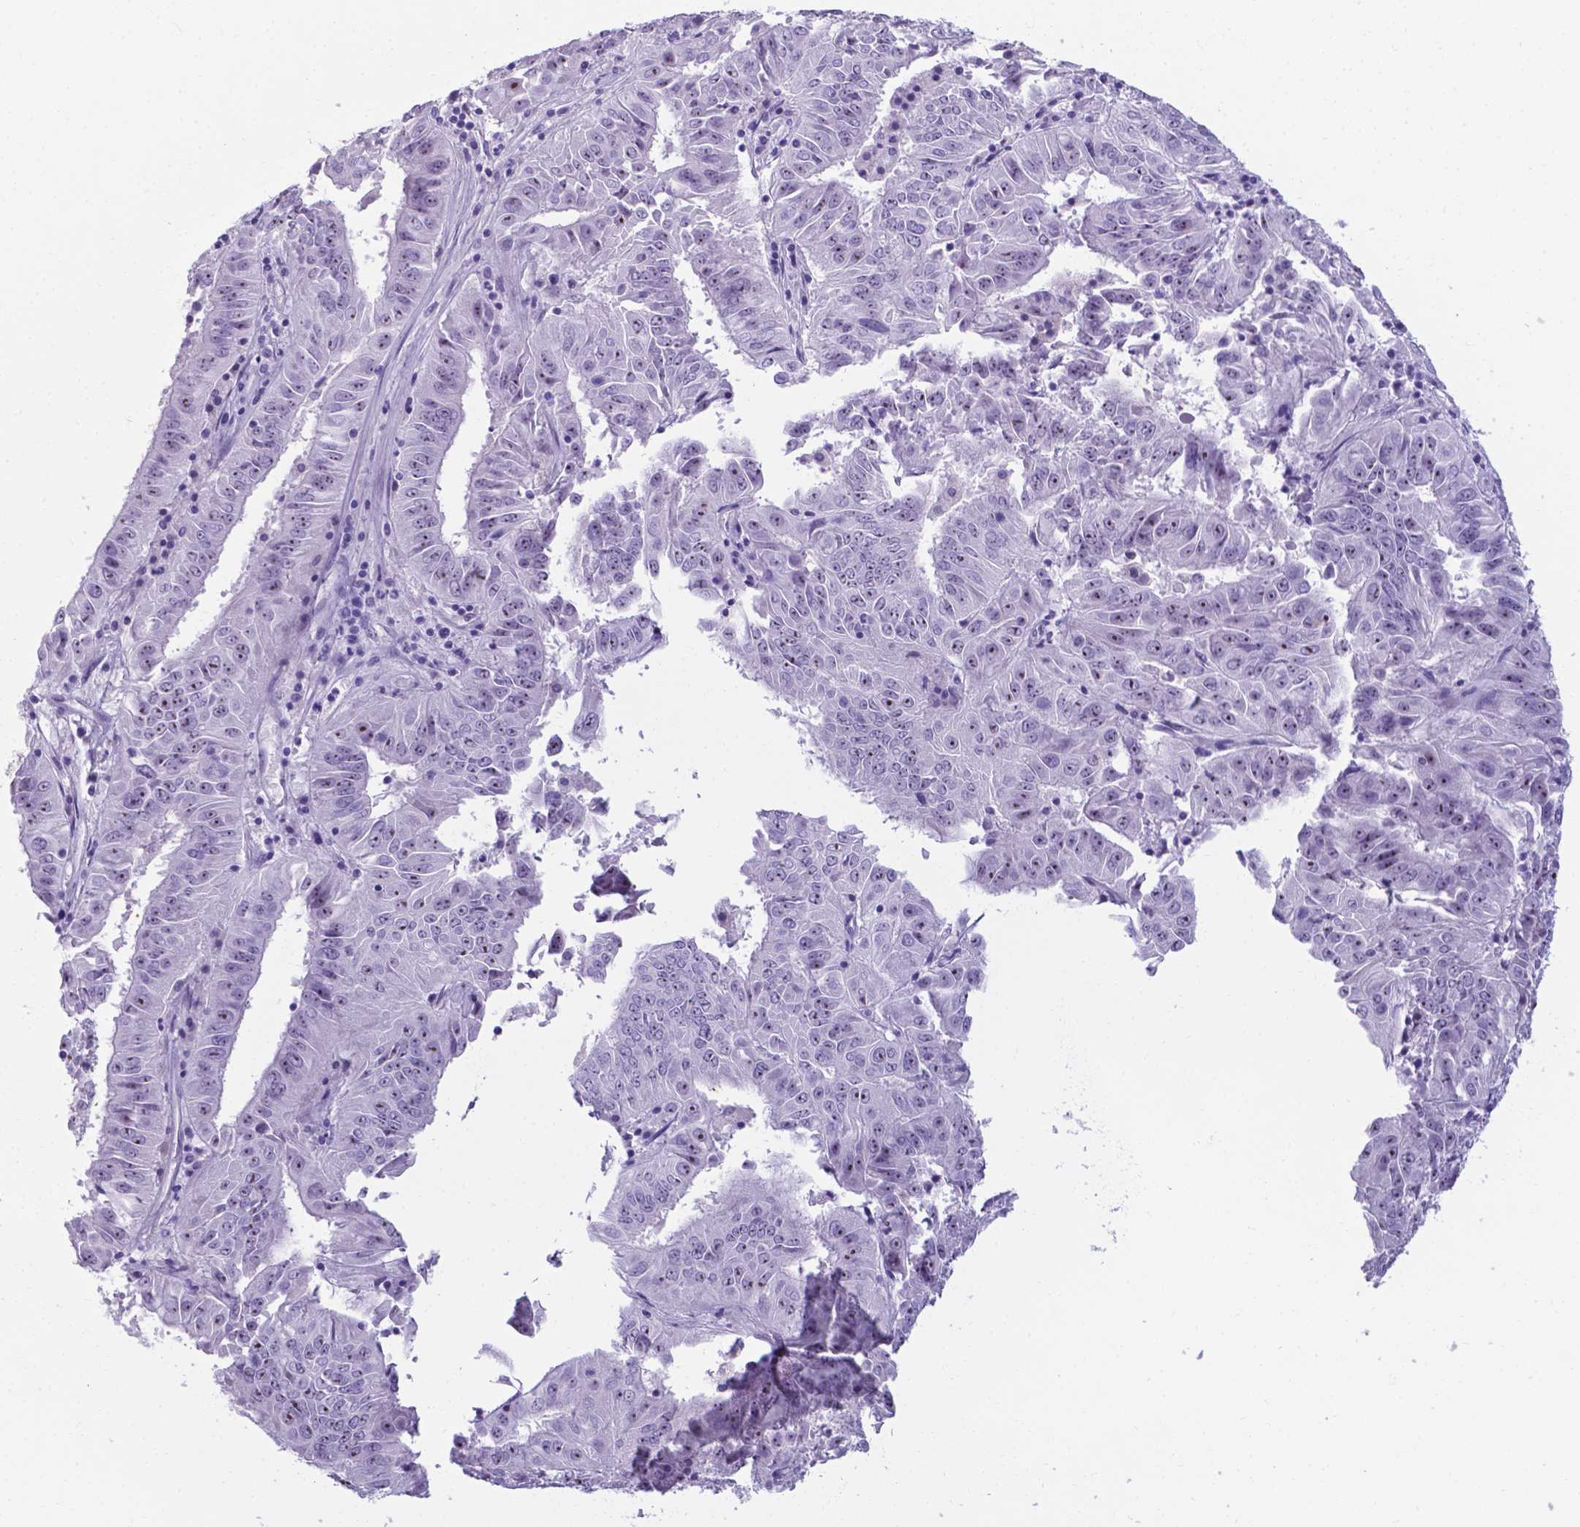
{"staining": {"intensity": "moderate", "quantity": ">75%", "location": "nuclear"}, "tissue": "pancreatic cancer", "cell_type": "Tumor cells", "image_type": "cancer", "snomed": [{"axis": "morphology", "description": "Adenocarcinoma, NOS"}, {"axis": "topography", "description": "Pancreas"}], "caption": "Pancreatic cancer (adenocarcinoma) stained with a protein marker demonstrates moderate staining in tumor cells.", "gene": "AP5B1", "patient": {"sex": "male", "age": 63}}